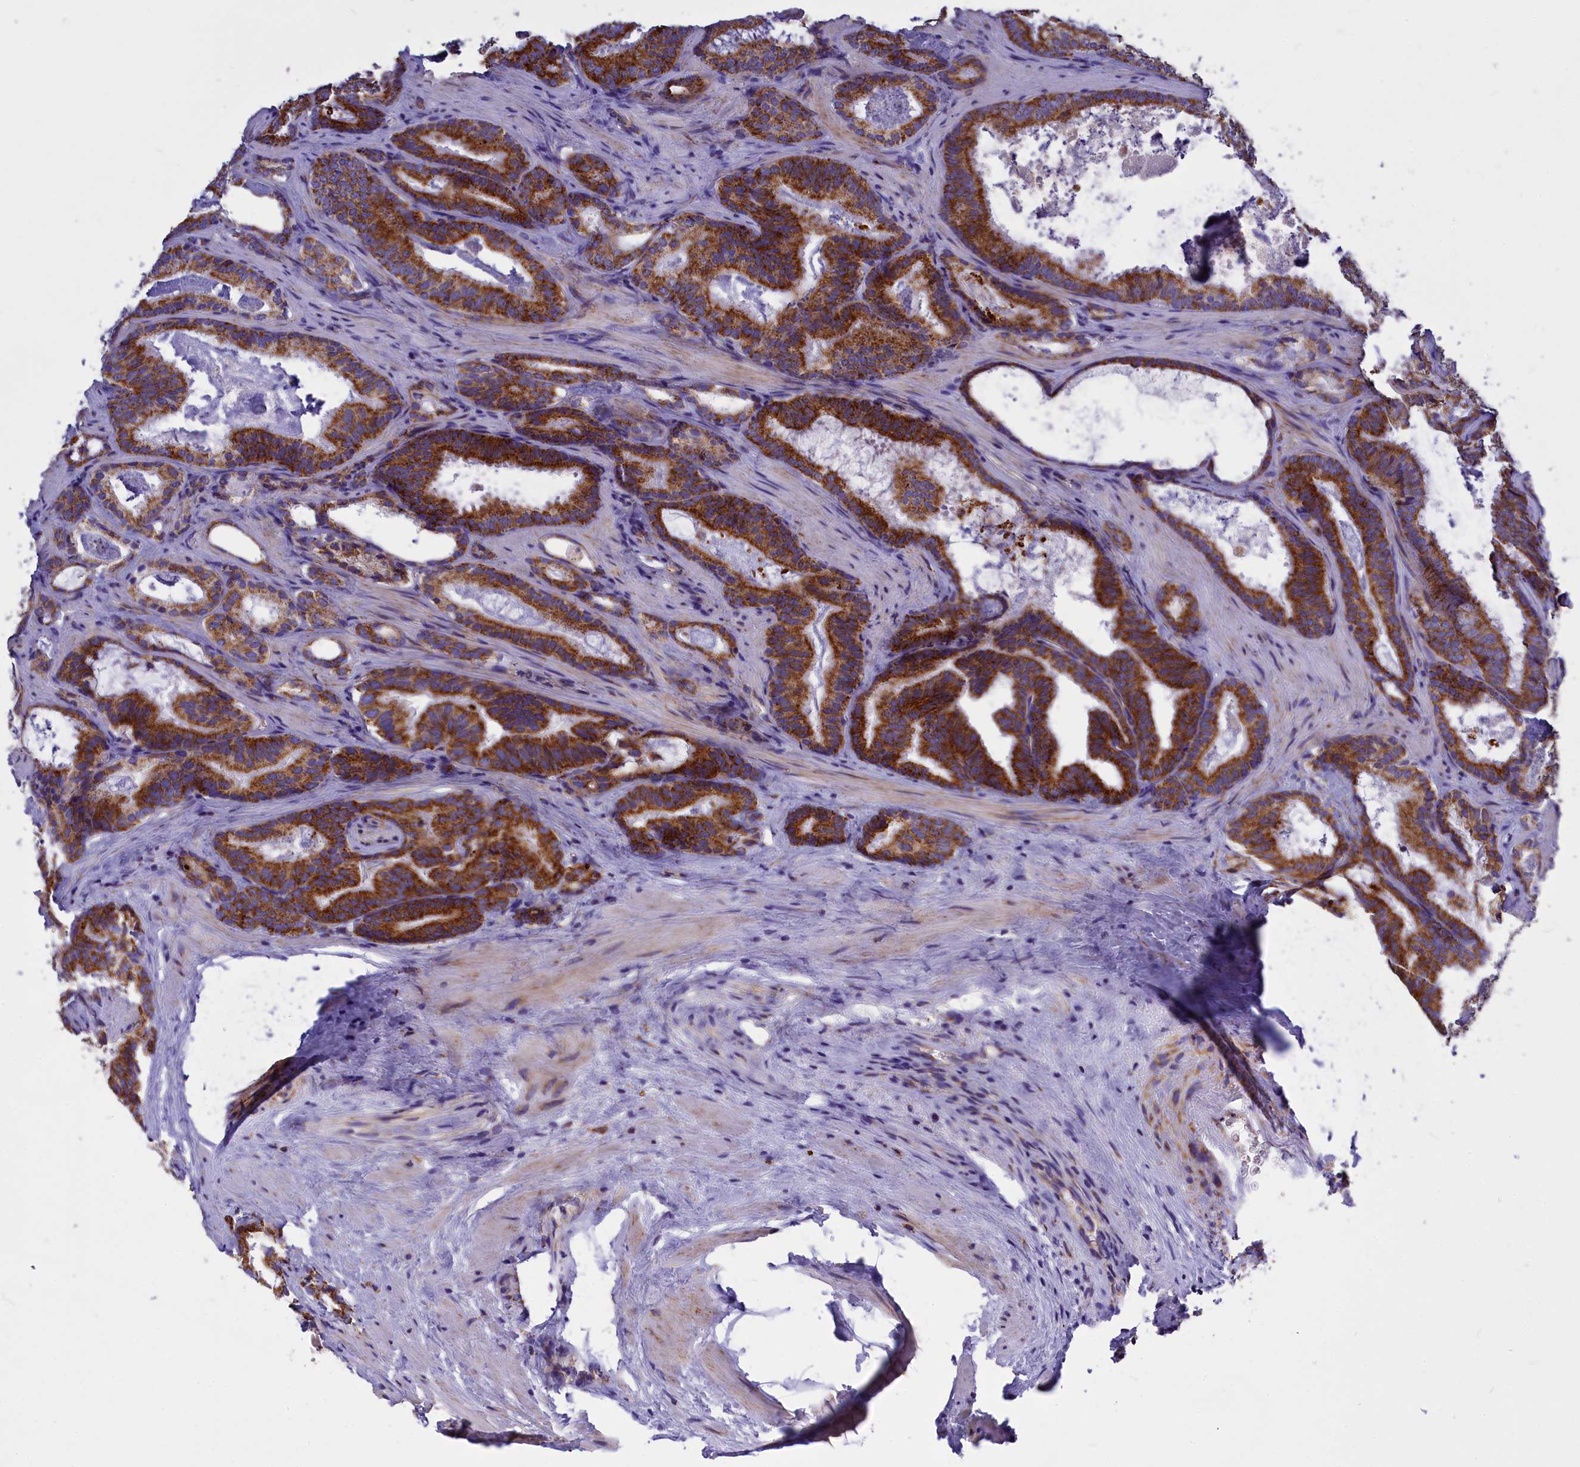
{"staining": {"intensity": "strong", "quantity": ">75%", "location": "cytoplasmic/membranous"}, "tissue": "prostate cancer", "cell_type": "Tumor cells", "image_type": "cancer", "snomed": [{"axis": "morphology", "description": "Adenocarcinoma, Low grade"}, {"axis": "topography", "description": "Prostate"}], "caption": "Protein expression analysis of prostate low-grade adenocarcinoma shows strong cytoplasmic/membranous positivity in approximately >75% of tumor cells. The staining was performed using DAB (3,3'-diaminobenzidine), with brown indicating positive protein expression. Nuclei are stained blue with hematoxylin.", "gene": "VDAC2", "patient": {"sex": "male", "age": 60}}